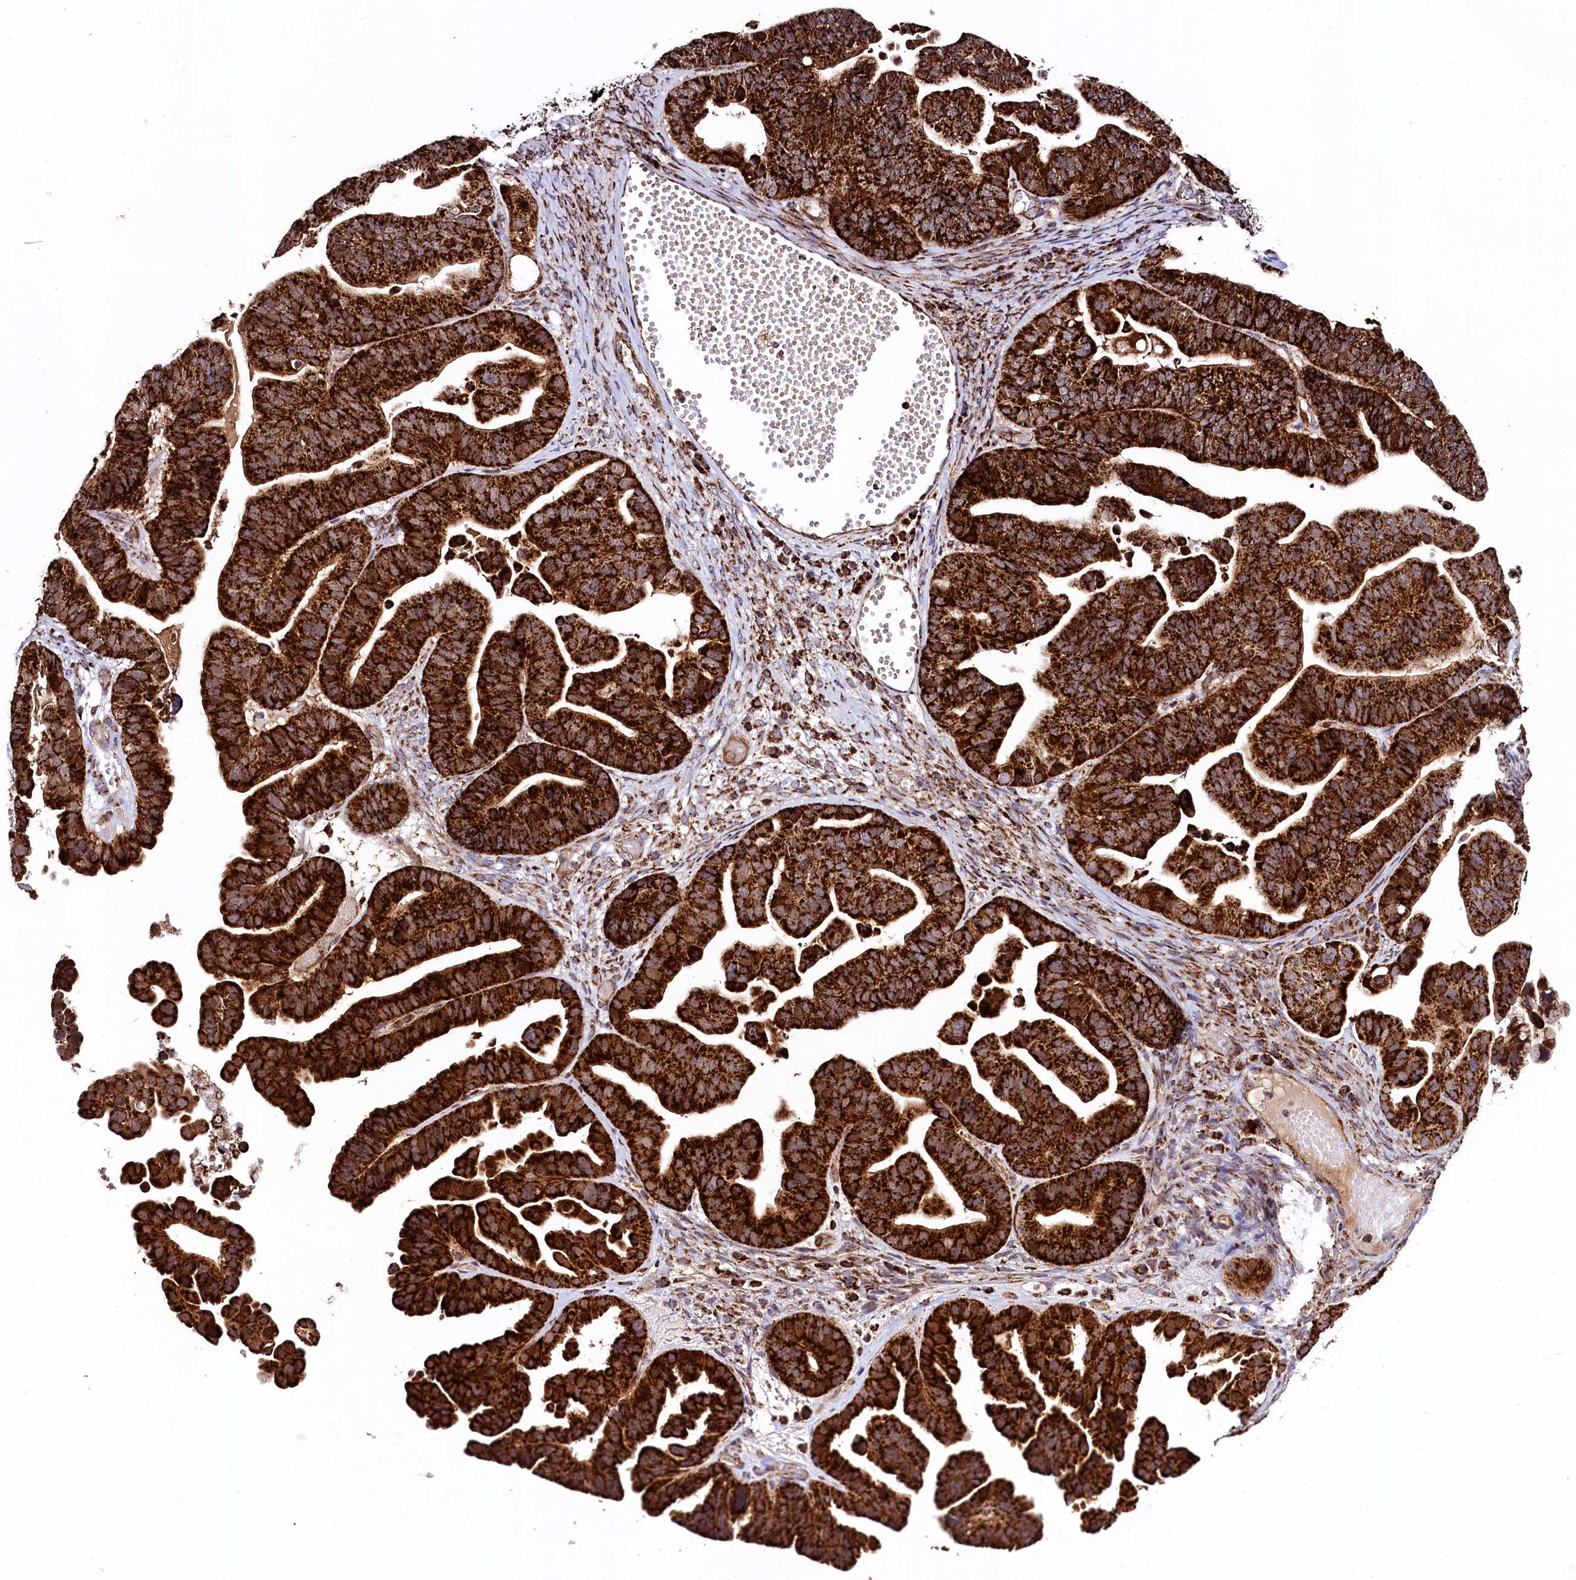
{"staining": {"intensity": "strong", "quantity": ">75%", "location": "cytoplasmic/membranous"}, "tissue": "ovarian cancer", "cell_type": "Tumor cells", "image_type": "cancer", "snomed": [{"axis": "morphology", "description": "Cystadenocarcinoma, serous, NOS"}, {"axis": "topography", "description": "Ovary"}], "caption": "Ovarian cancer stained for a protein exhibits strong cytoplasmic/membranous positivity in tumor cells.", "gene": "CLYBL", "patient": {"sex": "female", "age": 56}}